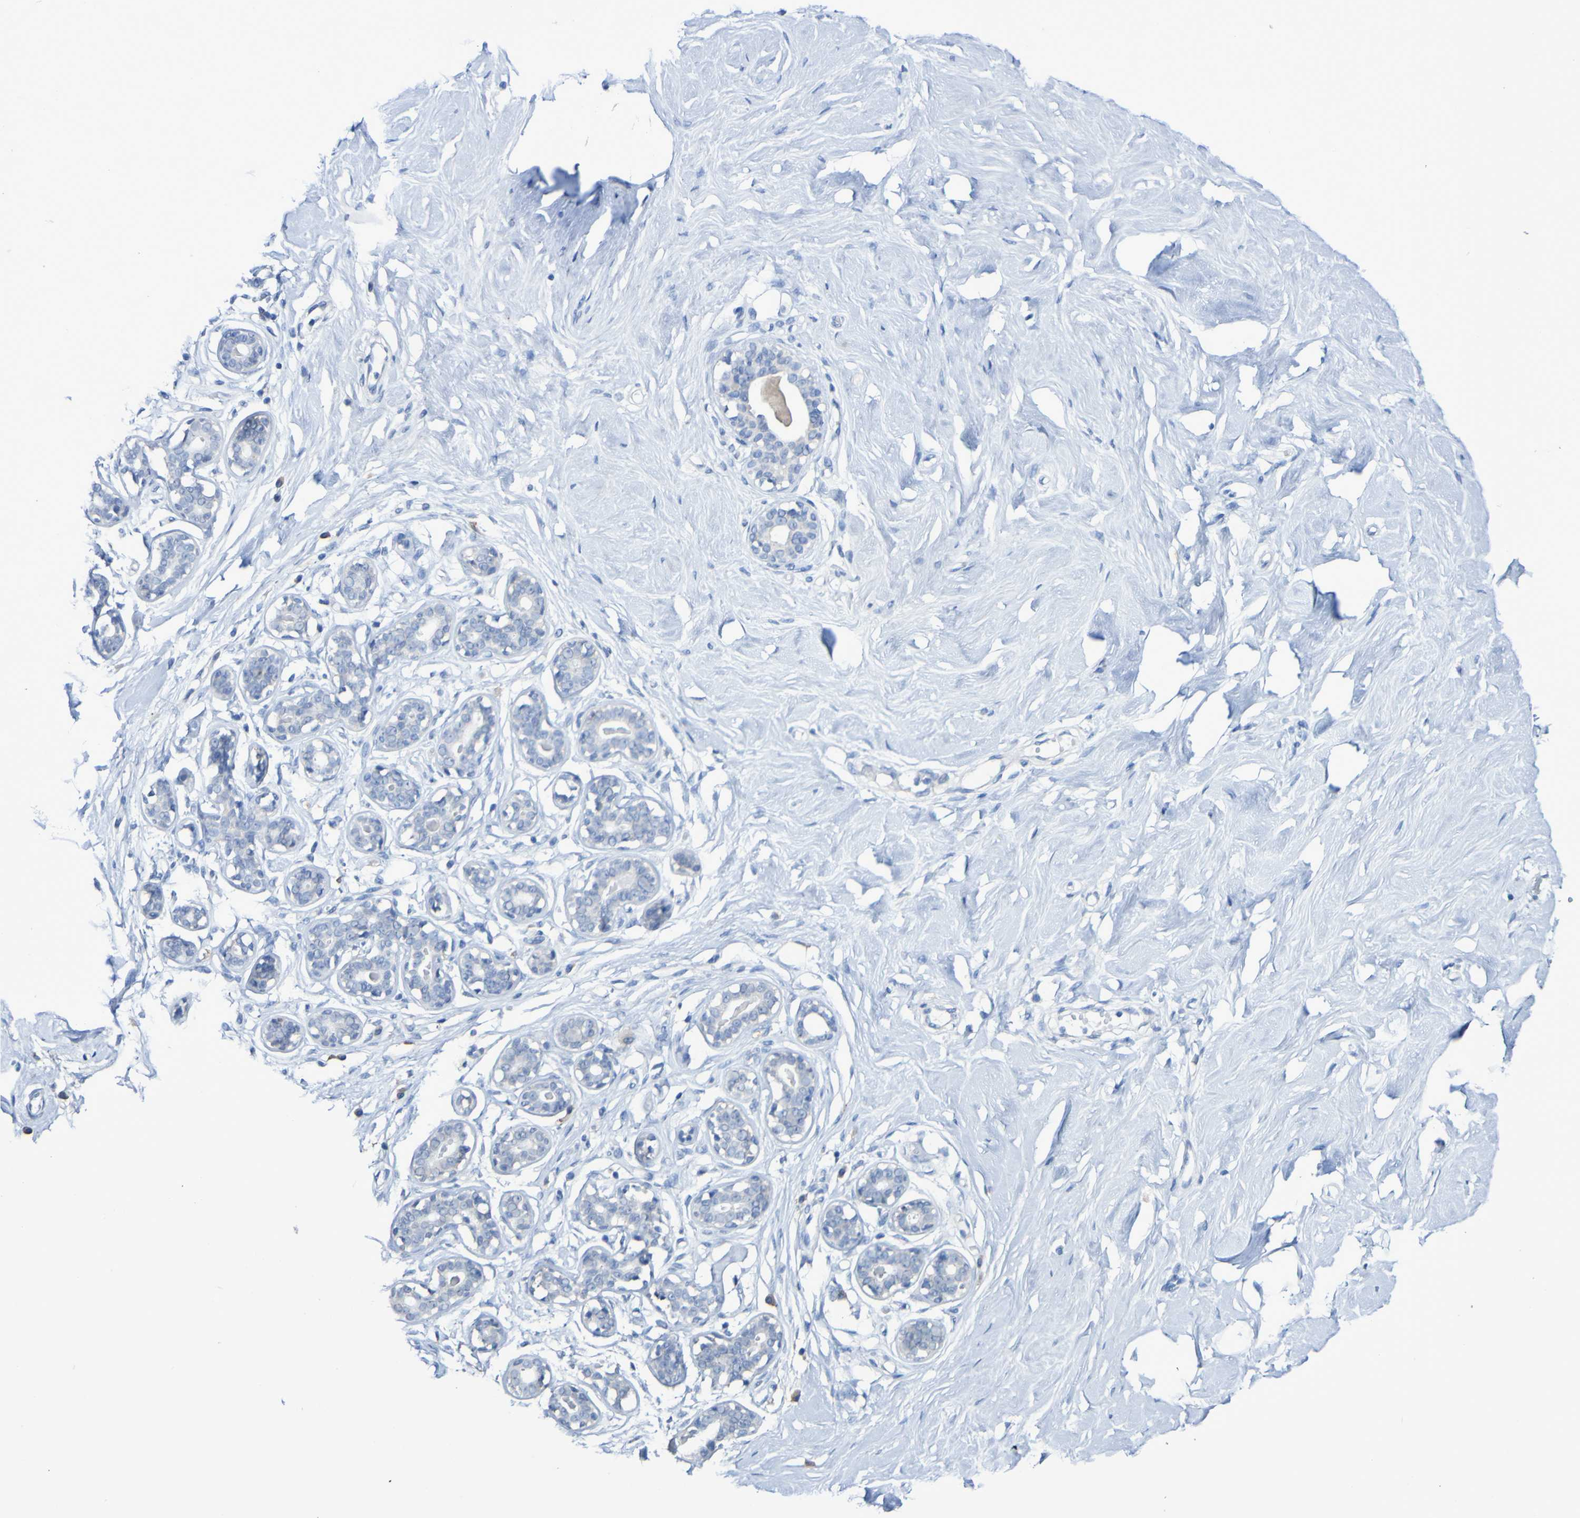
{"staining": {"intensity": "negative", "quantity": "none", "location": "none"}, "tissue": "breast", "cell_type": "Adipocytes", "image_type": "normal", "snomed": [{"axis": "morphology", "description": "Normal tissue, NOS"}, {"axis": "topography", "description": "Breast"}], "caption": "Breast was stained to show a protein in brown. There is no significant positivity in adipocytes. Nuclei are stained in blue.", "gene": "SLC3A2", "patient": {"sex": "female", "age": 23}}